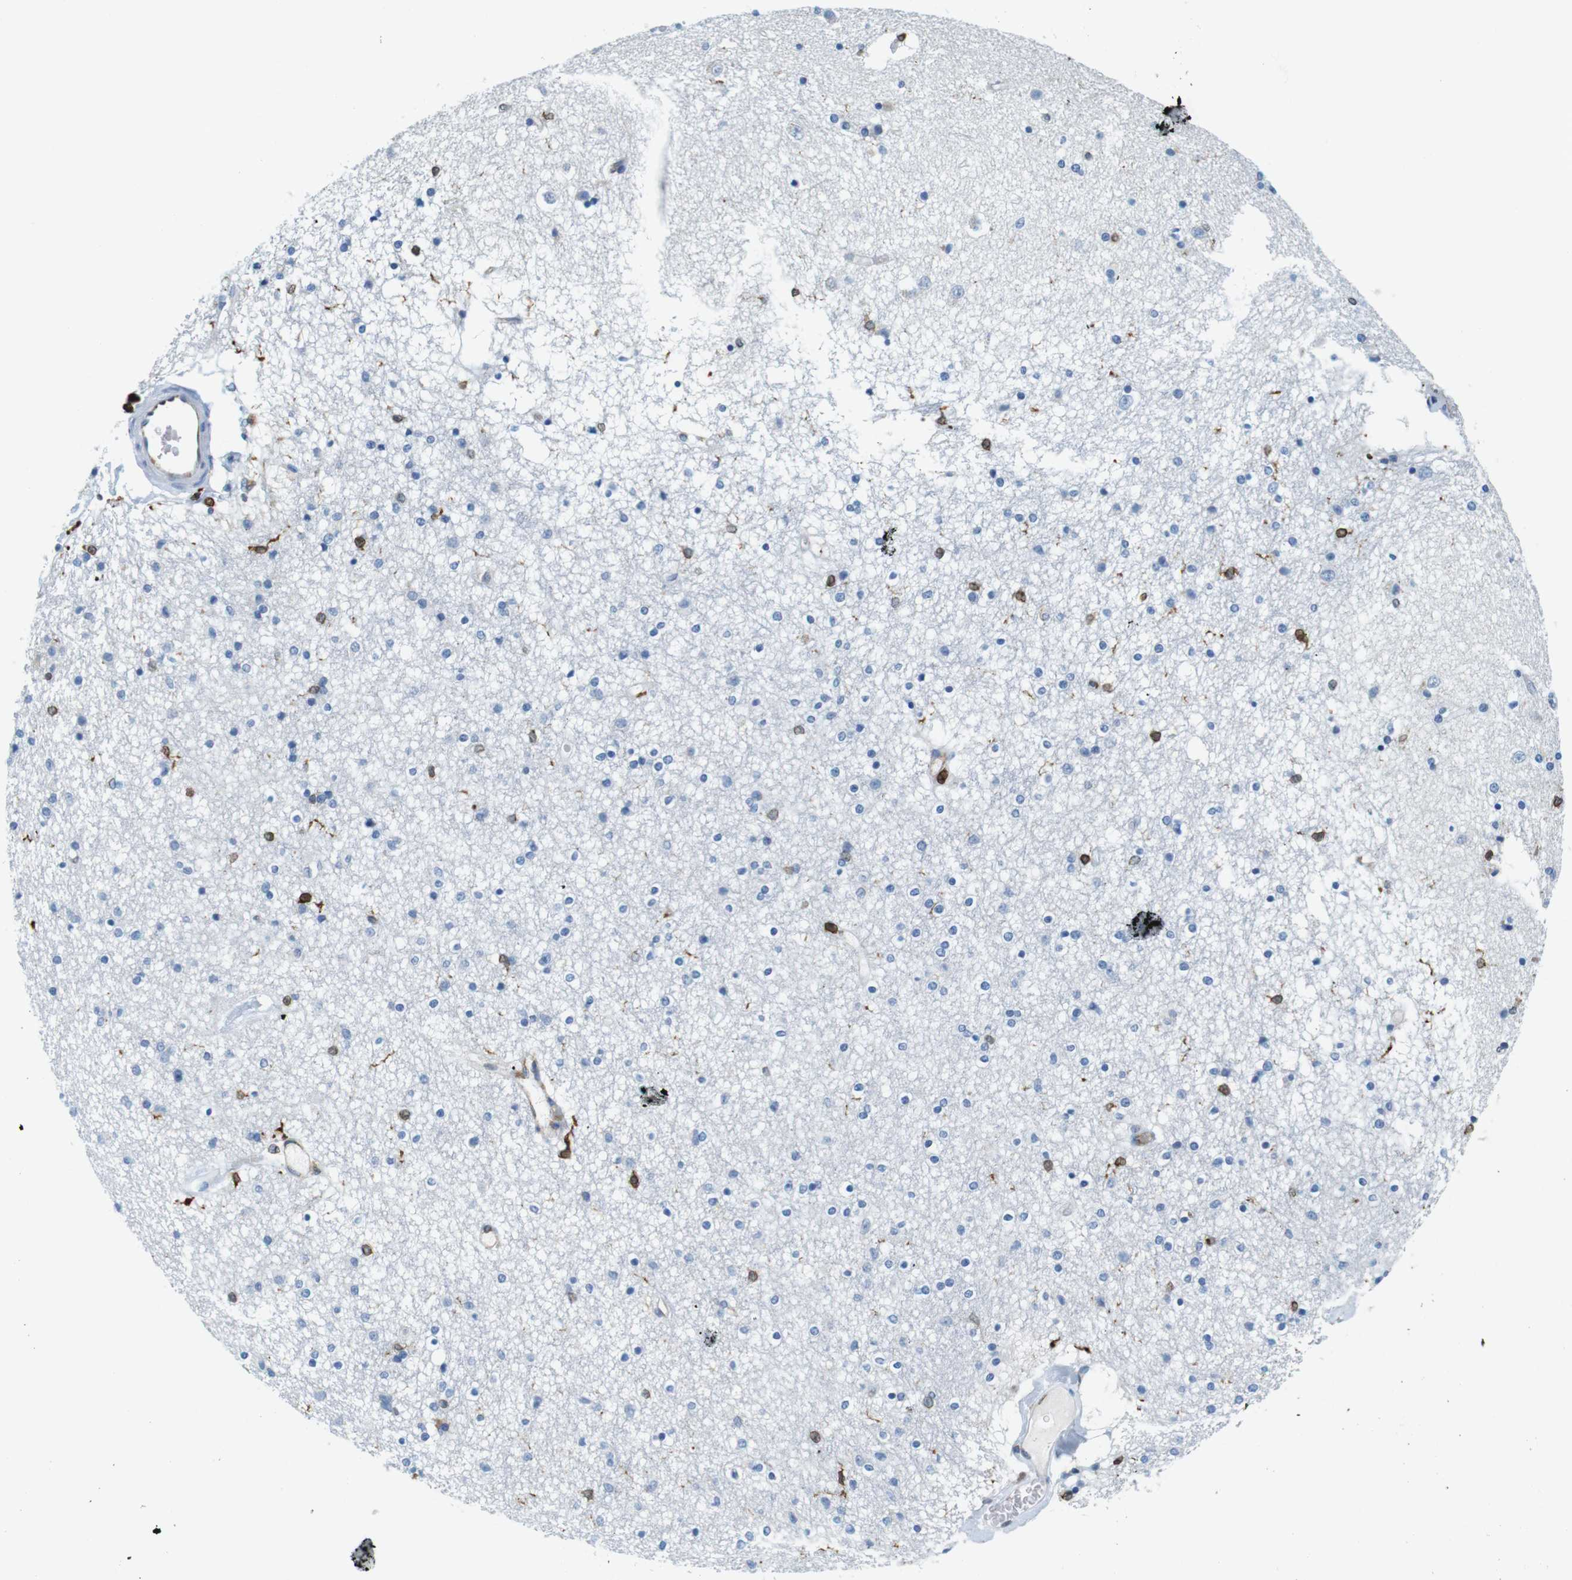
{"staining": {"intensity": "moderate", "quantity": "<25%", "location": "cytoplasmic/membranous"}, "tissue": "caudate", "cell_type": "Glial cells", "image_type": "normal", "snomed": [{"axis": "morphology", "description": "Normal tissue, NOS"}, {"axis": "topography", "description": "Lateral ventricle wall"}], "caption": "Immunohistochemistry (IHC) (DAB (3,3'-diaminobenzidine)) staining of unremarkable human caudate exhibits moderate cytoplasmic/membranous protein expression in approximately <25% of glial cells.", "gene": "CIITA", "patient": {"sex": "female", "age": 54}}